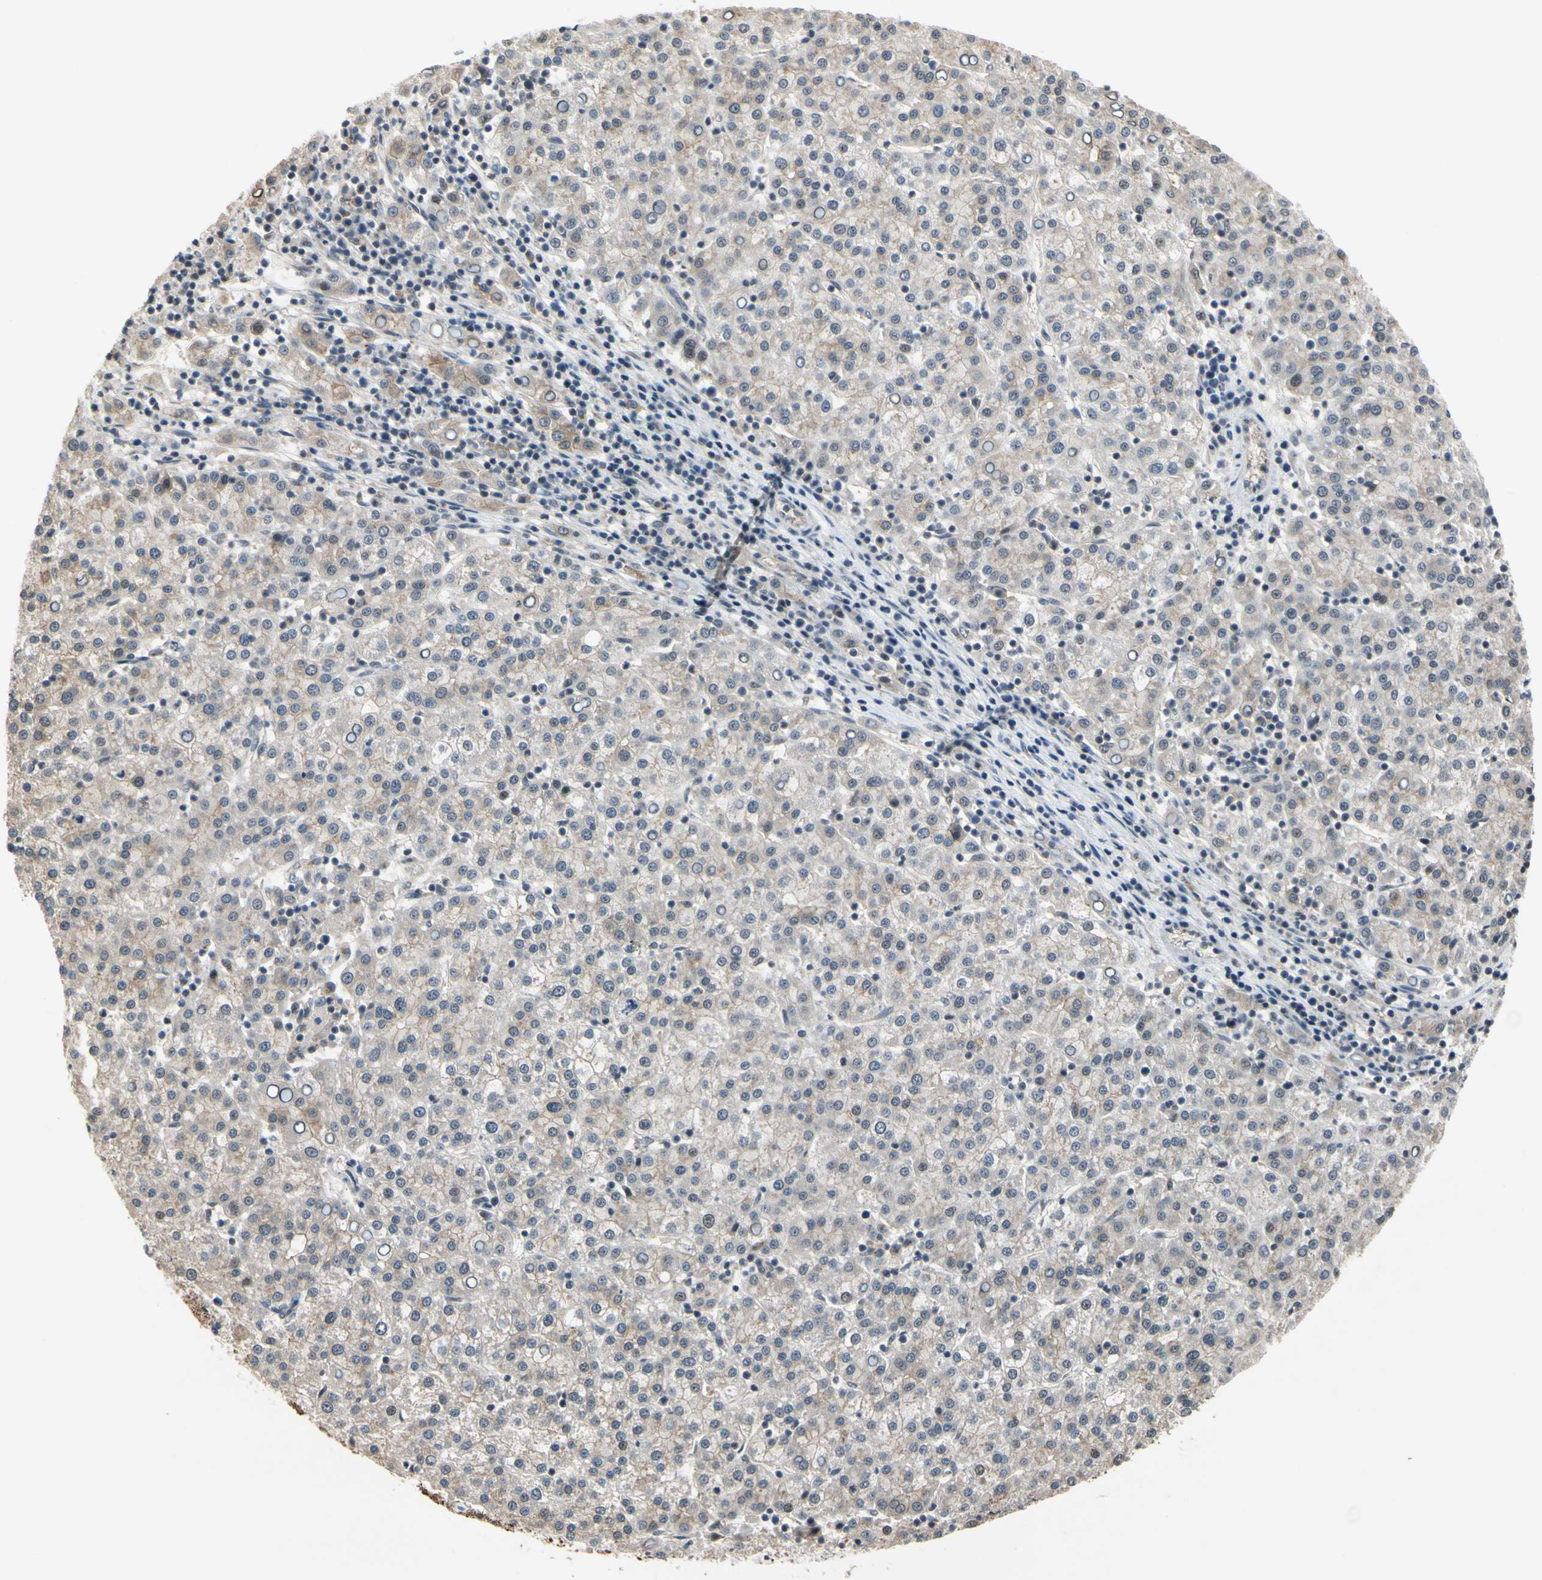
{"staining": {"intensity": "weak", "quantity": "25%-75%", "location": "cytoplasmic/membranous"}, "tissue": "liver cancer", "cell_type": "Tumor cells", "image_type": "cancer", "snomed": [{"axis": "morphology", "description": "Carcinoma, Hepatocellular, NOS"}, {"axis": "topography", "description": "Liver"}], "caption": "IHC micrograph of human liver cancer (hepatocellular carcinoma) stained for a protein (brown), which exhibits low levels of weak cytoplasmic/membranous staining in approximately 25%-75% of tumor cells.", "gene": "TAF12", "patient": {"sex": "female", "age": 58}}